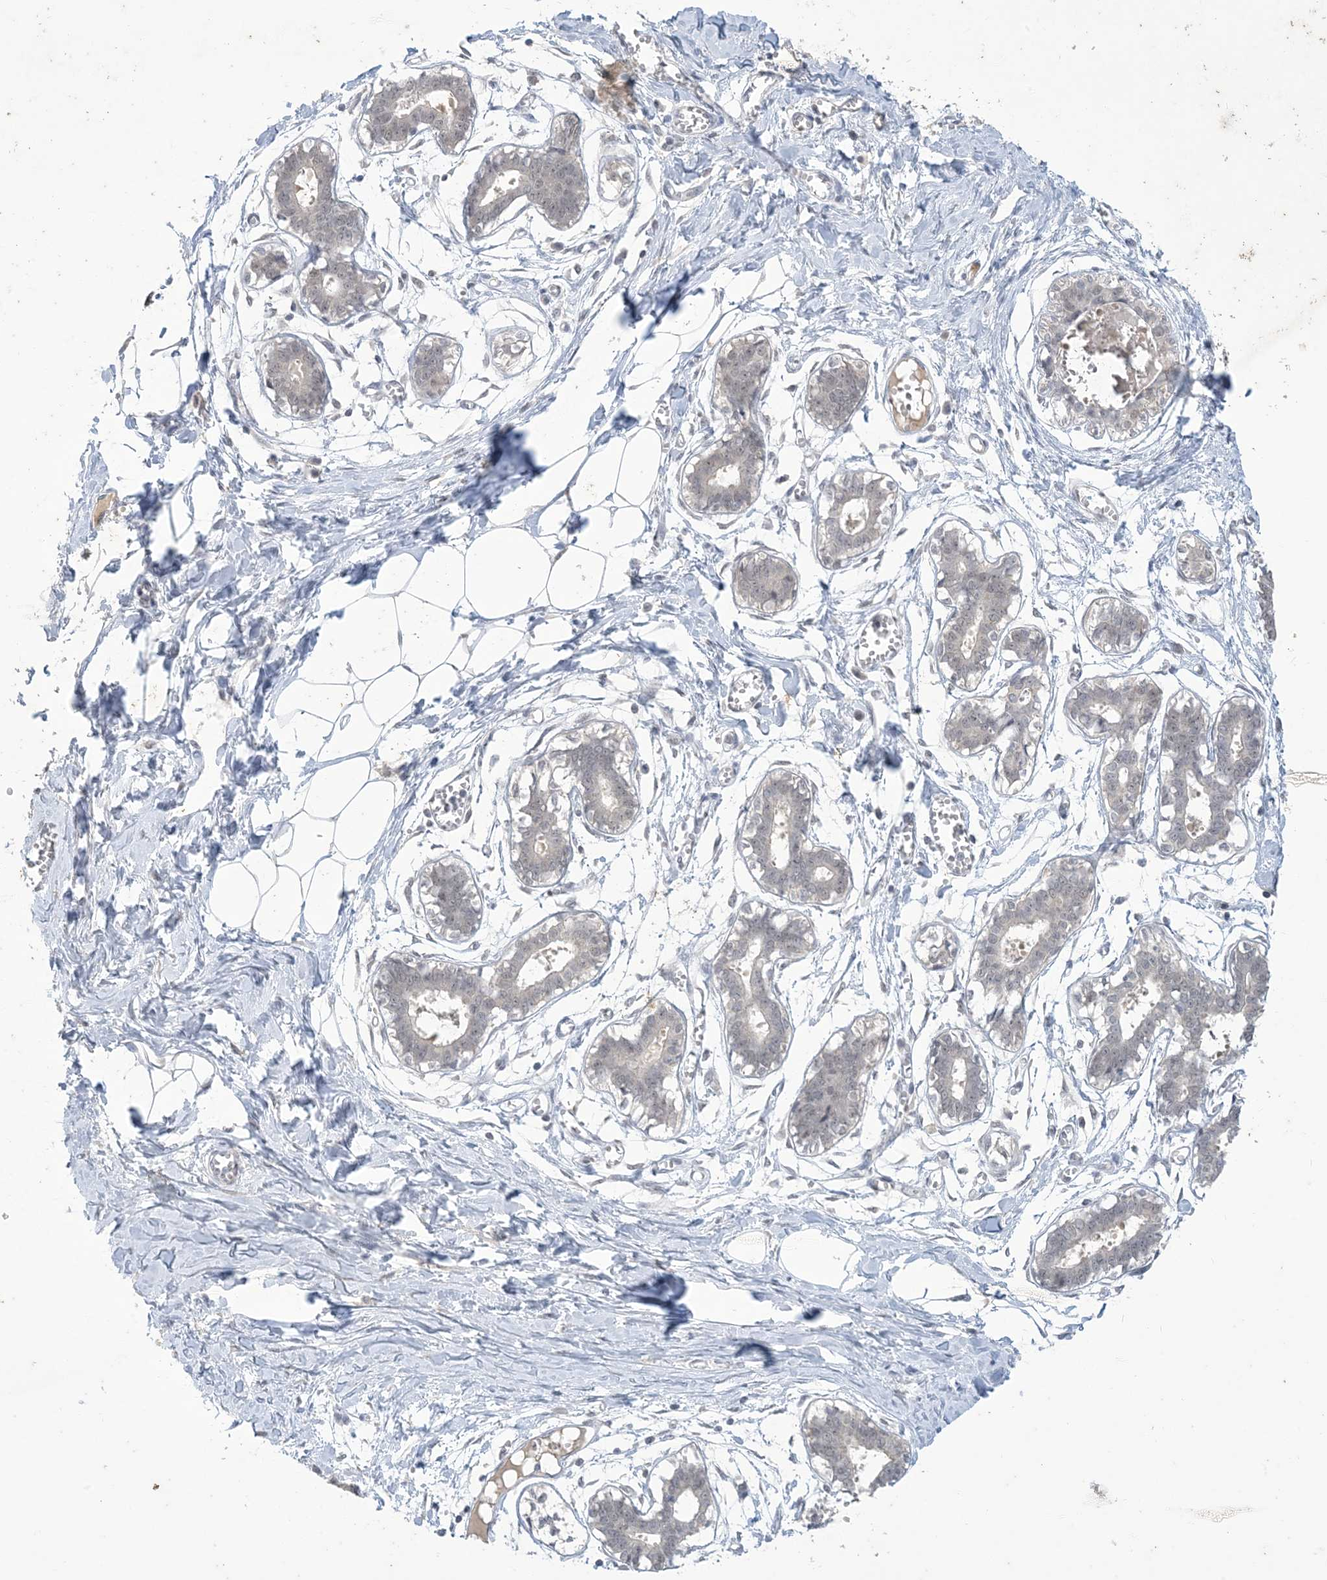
{"staining": {"intensity": "negative", "quantity": "none", "location": "none"}, "tissue": "breast", "cell_type": "Adipocytes", "image_type": "normal", "snomed": [{"axis": "morphology", "description": "Normal tissue, NOS"}, {"axis": "topography", "description": "Breast"}], "caption": "A high-resolution photomicrograph shows IHC staining of benign breast, which shows no significant positivity in adipocytes. (DAB immunohistochemistry visualized using brightfield microscopy, high magnification).", "gene": "ZNF674", "patient": {"sex": "female", "age": 27}}